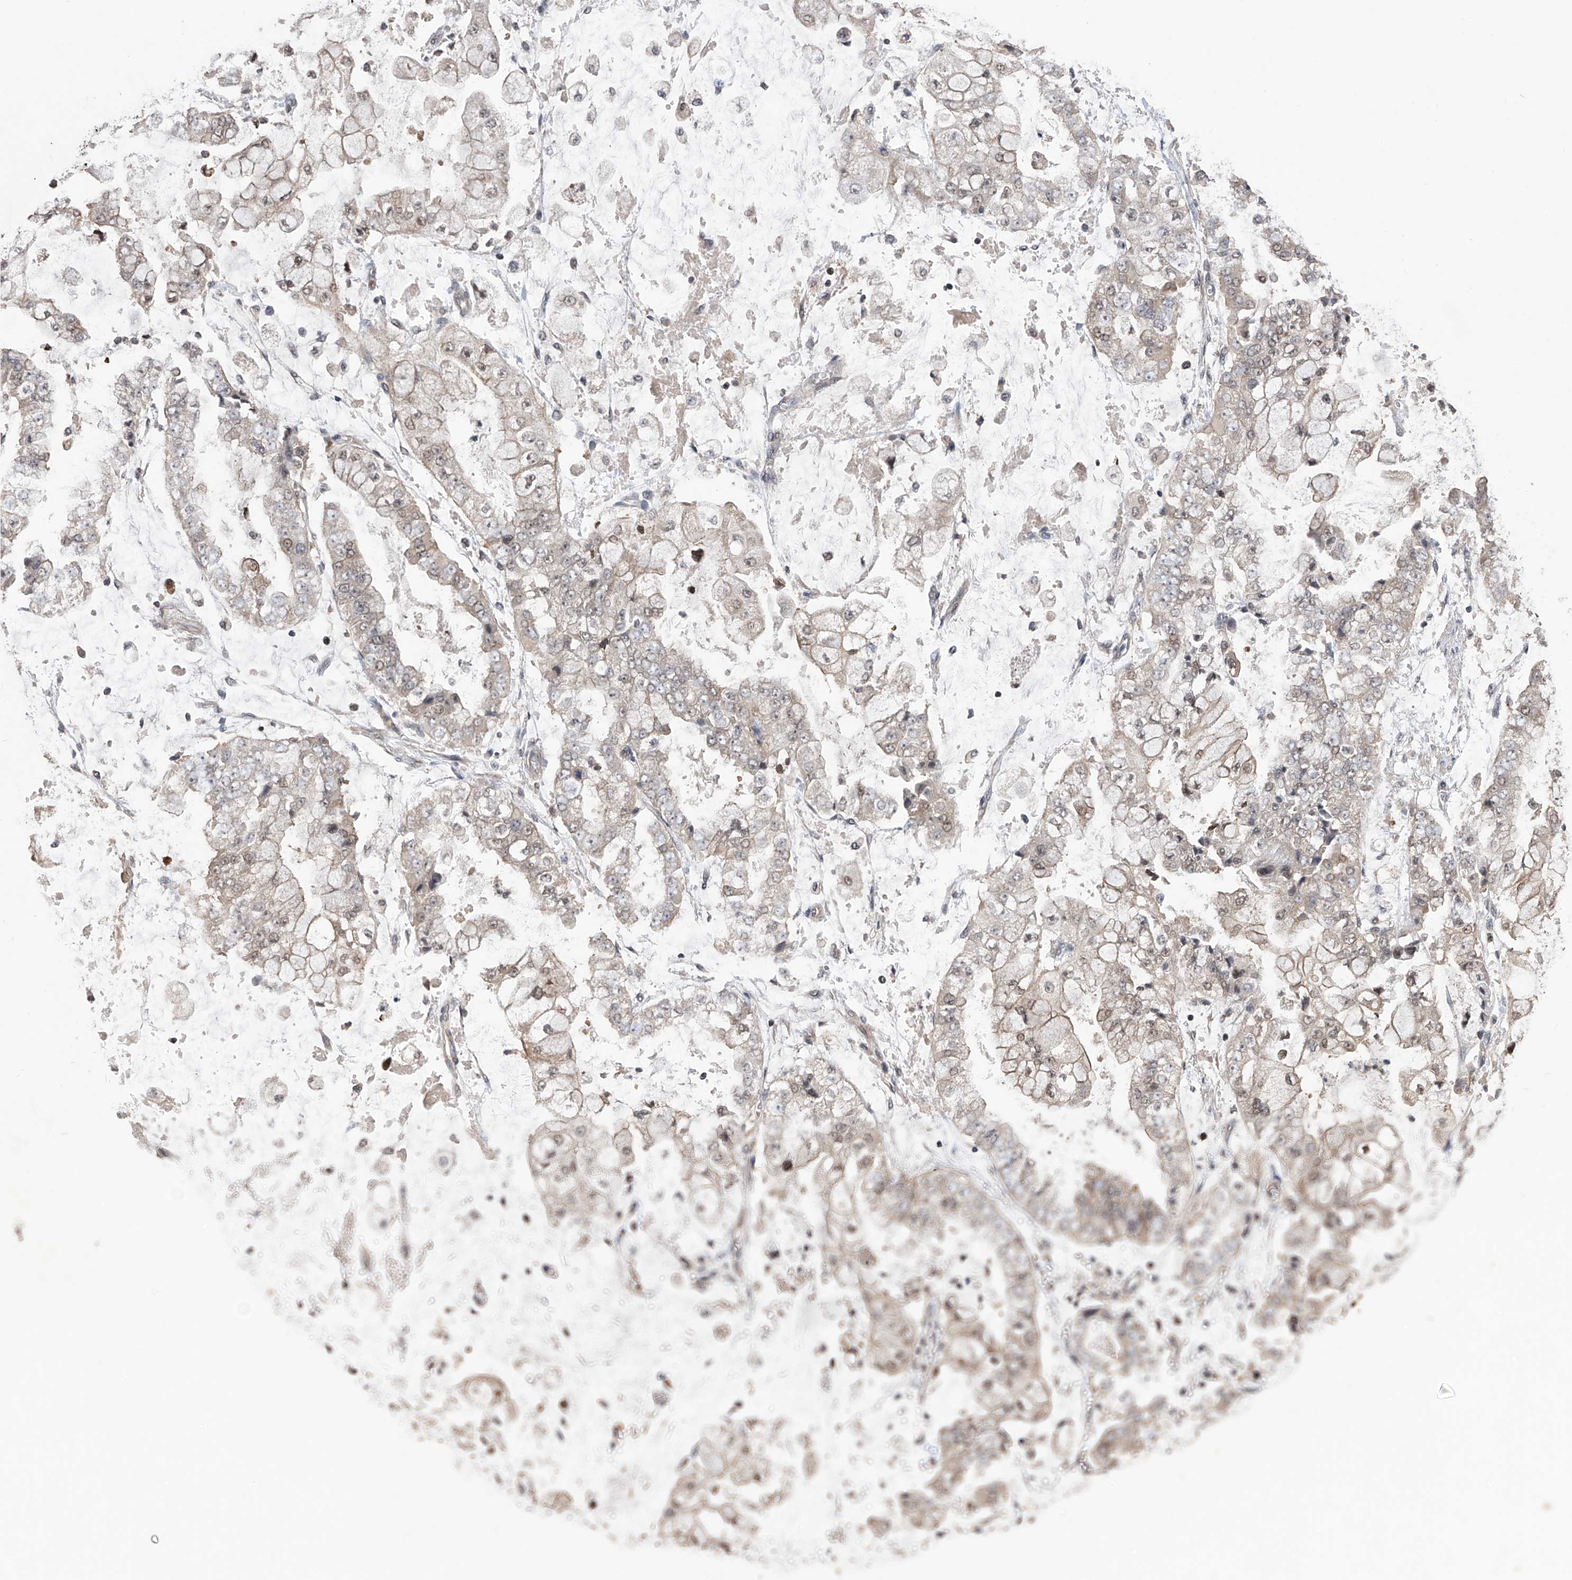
{"staining": {"intensity": "weak", "quantity": "25%-75%", "location": "cytoplasmic/membranous,nuclear"}, "tissue": "stomach cancer", "cell_type": "Tumor cells", "image_type": "cancer", "snomed": [{"axis": "morphology", "description": "Adenocarcinoma, NOS"}, {"axis": "topography", "description": "Stomach"}], "caption": "Protein expression analysis of stomach cancer (adenocarcinoma) shows weak cytoplasmic/membranous and nuclear expression in about 25%-75% of tumor cells.", "gene": "LYSMD4", "patient": {"sex": "male", "age": 76}}